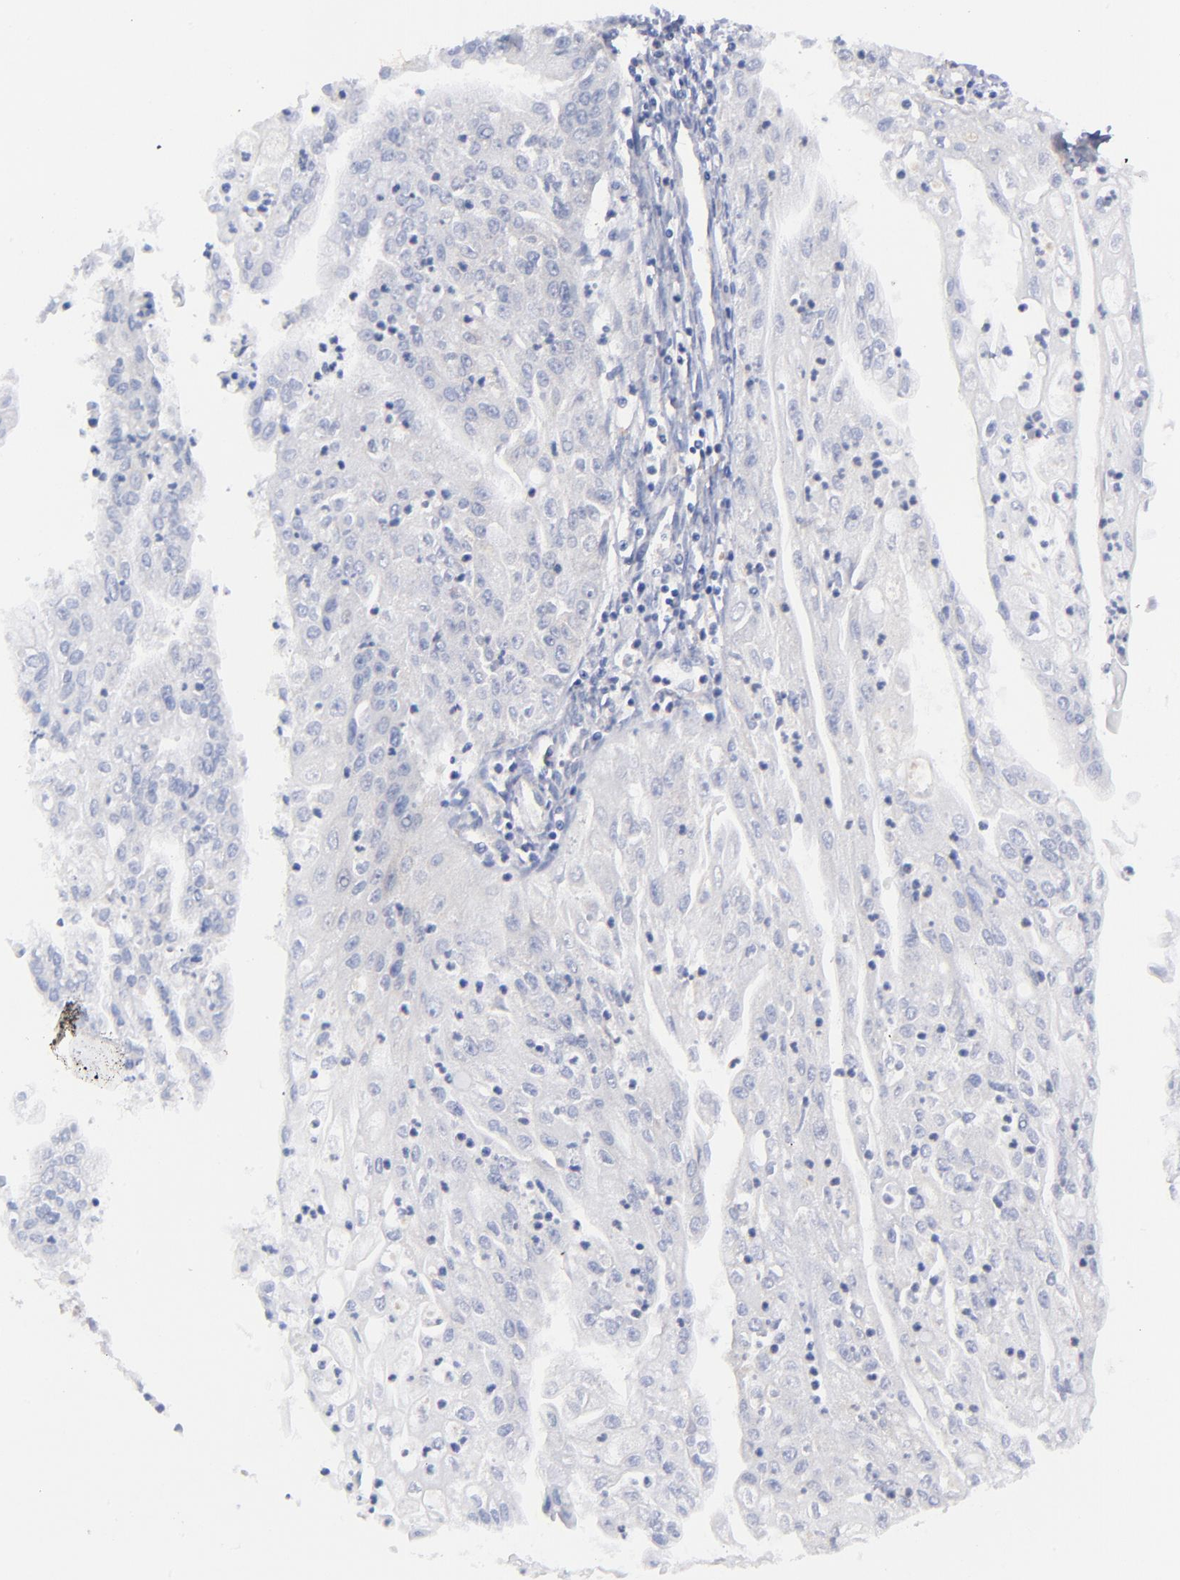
{"staining": {"intensity": "negative", "quantity": "none", "location": "none"}, "tissue": "endometrial cancer", "cell_type": "Tumor cells", "image_type": "cancer", "snomed": [{"axis": "morphology", "description": "Adenocarcinoma, NOS"}, {"axis": "topography", "description": "Endometrium"}], "caption": "High magnification brightfield microscopy of endometrial cancer stained with DAB (3,3'-diaminobenzidine) (brown) and counterstained with hematoxylin (blue): tumor cells show no significant expression.", "gene": "EIF2AK2", "patient": {"sex": "female", "age": 75}}